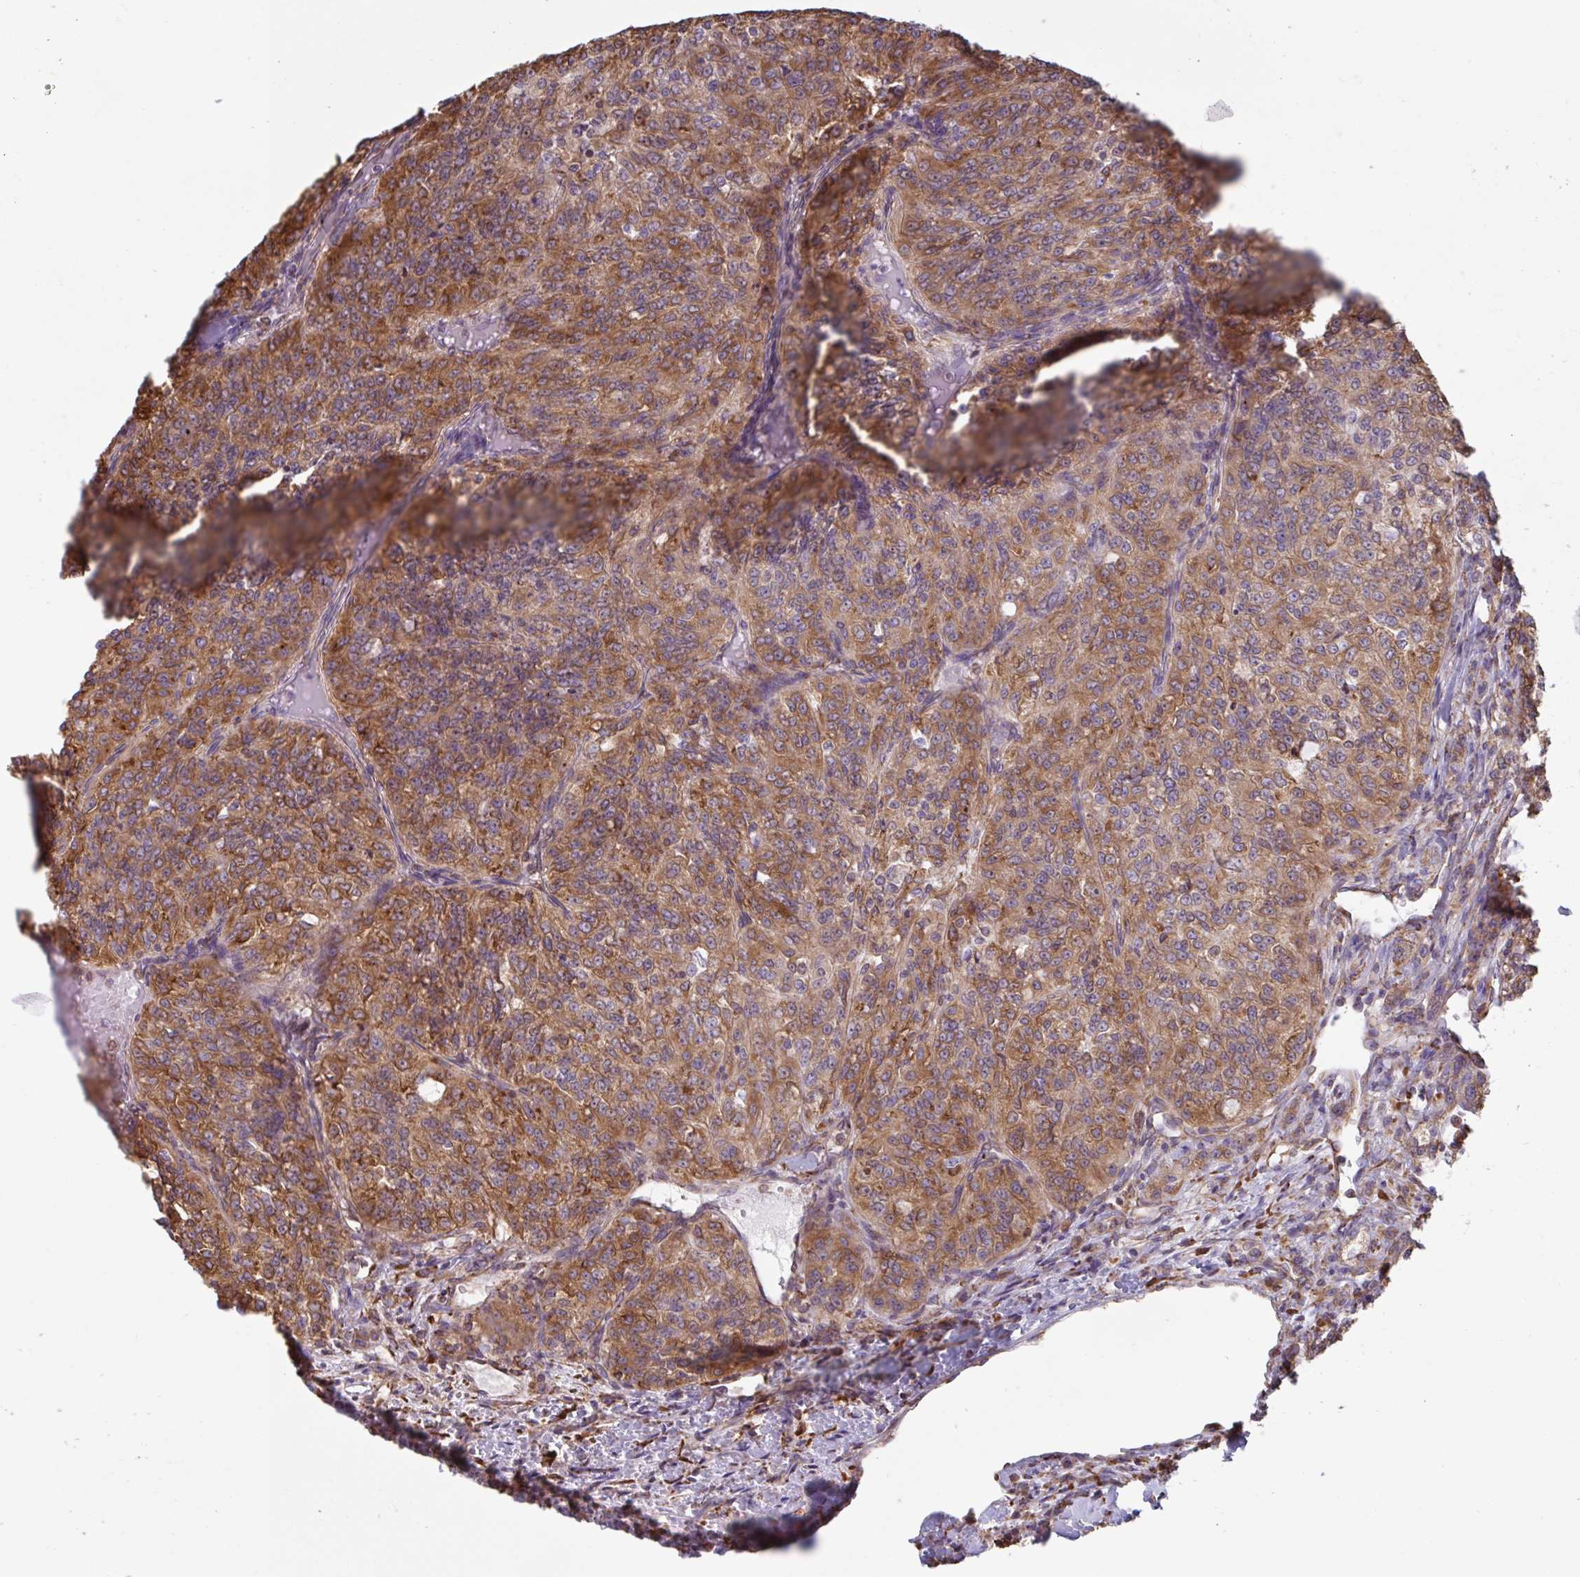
{"staining": {"intensity": "moderate", "quantity": ">75%", "location": "cytoplasmic/membranous"}, "tissue": "renal cancer", "cell_type": "Tumor cells", "image_type": "cancer", "snomed": [{"axis": "morphology", "description": "Adenocarcinoma, NOS"}, {"axis": "topography", "description": "Kidney"}], "caption": "Immunohistochemistry (IHC) histopathology image of neoplastic tissue: renal adenocarcinoma stained using IHC displays medium levels of moderate protein expression localized specifically in the cytoplasmic/membranous of tumor cells, appearing as a cytoplasmic/membranous brown color.", "gene": "DOK4", "patient": {"sex": "female", "age": 63}}